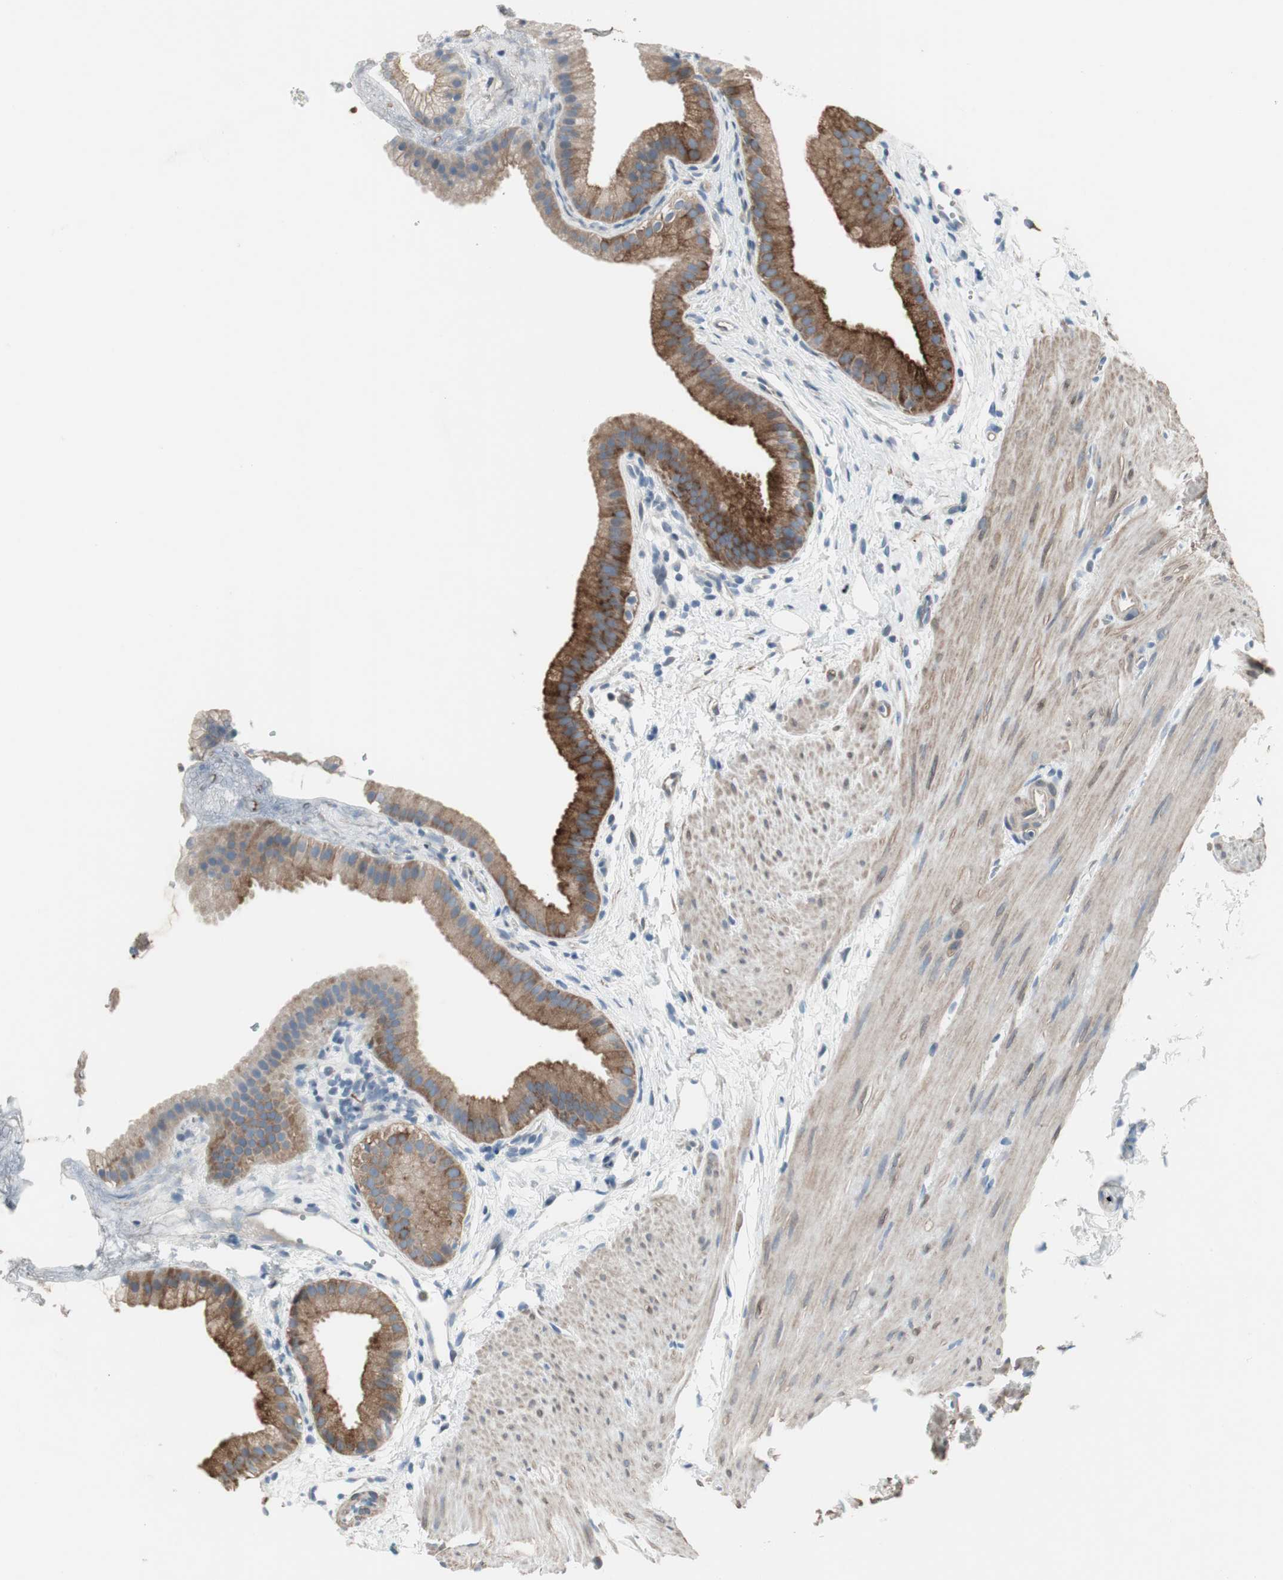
{"staining": {"intensity": "strong", "quantity": ">75%", "location": "cytoplasmic/membranous"}, "tissue": "gallbladder", "cell_type": "Glandular cells", "image_type": "normal", "snomed": [{"axis": "morphology", "description": "Normal tissue, NOS"}, {"axis": "topography", "description": "Gallbladder"}], "caption": "The immunohistochemical stain highlights strong cytoplasmic/membranous positivity in glandular cells of benign gallbladder.", "gene": "PIGR", "patient": {"sex": "female", "age": 64}}